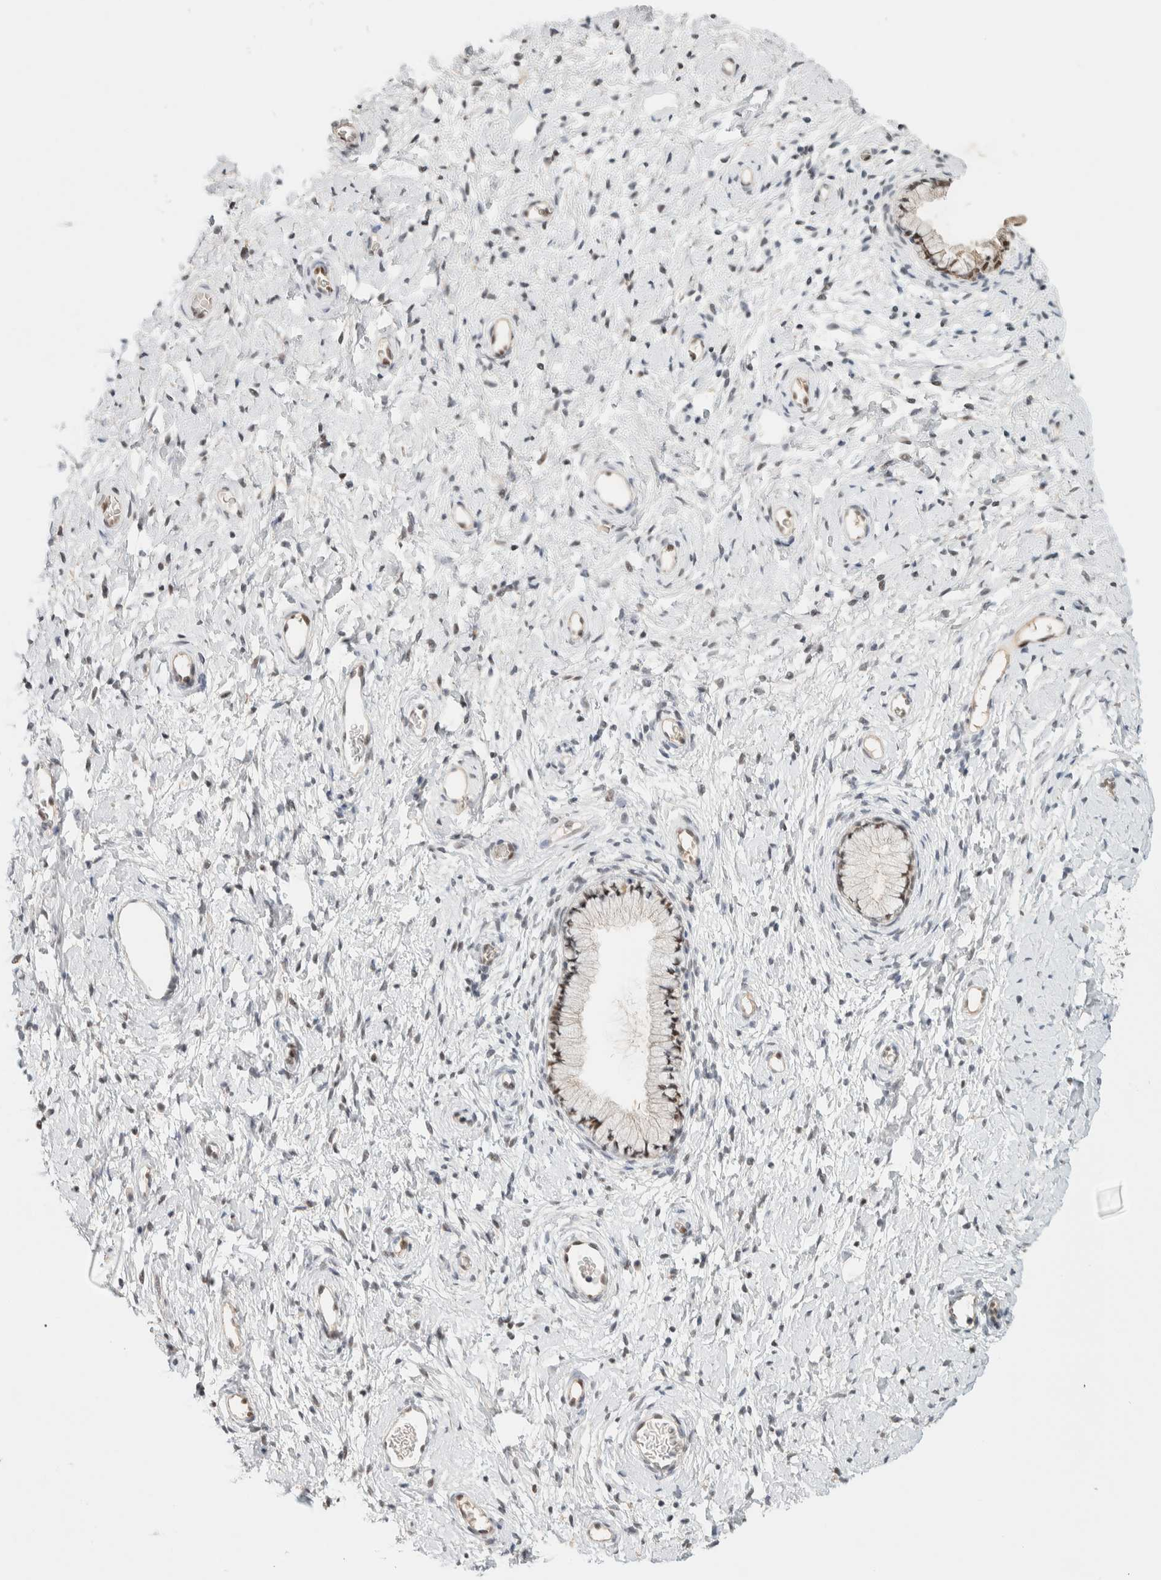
{"staining": {"intensity": "moderate", "quantity": ">75%", "location": "nuclear"}, "tissue": "cervix", "cell_type": "Glandular cells", "image_type": "normal", "snomed": [{"axis": "morphology", "description": "Normal tissue, NOS"}, {"axis": "topography", "description": "Cervix"}], "caption": "Immunohistochemical staining of normal human cervix shows medium levels of moderate nuclear positivity in about >75% of glandular cells. (IHC, brightfield microscopy, high magnification).", "gene": "PUS7", "patient": {"sex": "female", "age": 72}}